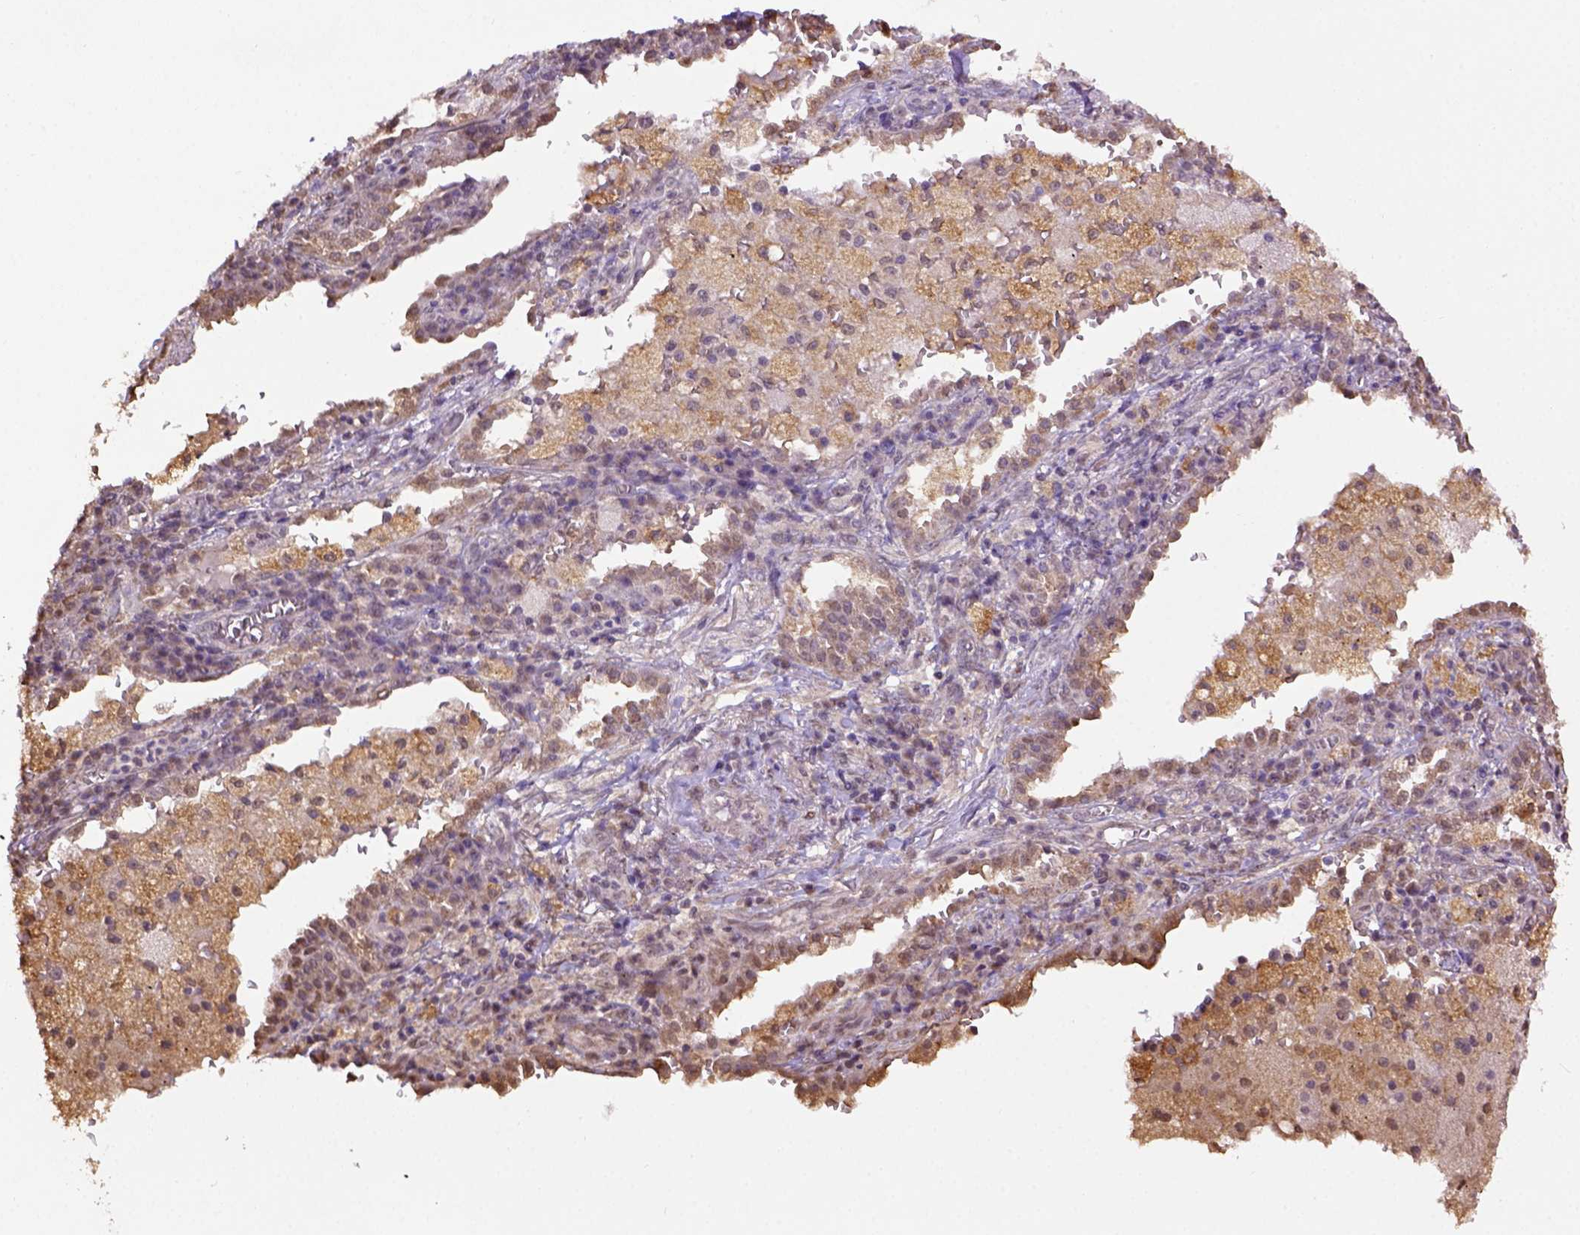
{"staining": {"intensity": "moderate", "quantity": "<25%", "location": "cytoplasmic/membranous"}, "tissue": "lung cancer", "cell_type": "Tumor cells", "image_type": "cancer", "snomed": [{"axis": "morphology", "description": "Adenocarcinoma, NOS"}, {"axis": "topography", "description": "Lung"}], "caption": "This micrograph exhibits immunohistochemistry staining of human adenocarcinoma (lung), with low moderate cytoplasmic/membranous expression in approximately <25% of tumor cells.", "gene": "WDR17", "patient": {"sex": "male", "age": 57}}